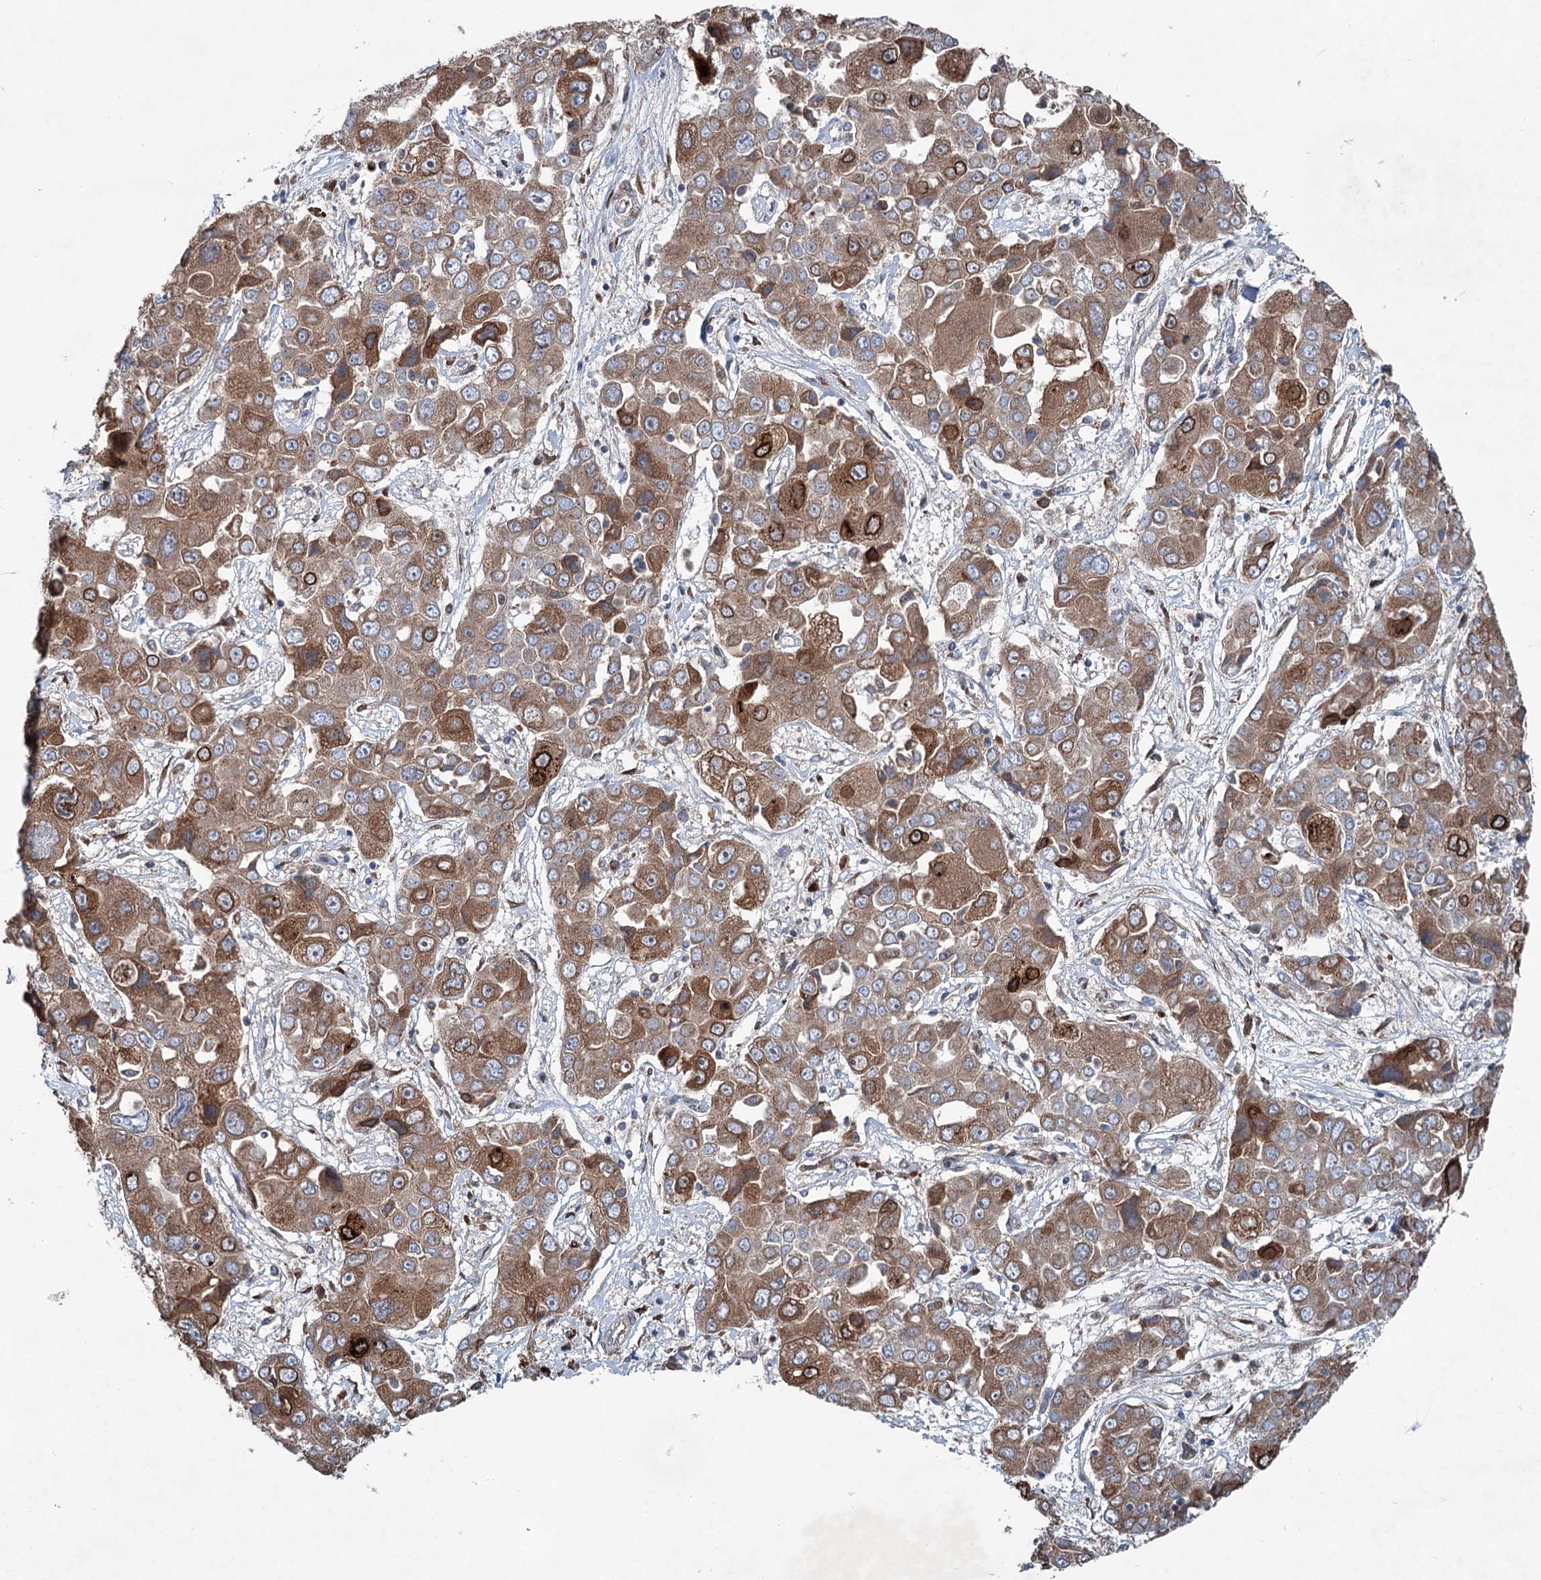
{"staining": {"intensity": "strong", "quantity": ">75%", "location": "cytoplasmic/membranous"}, "tissue": "liver cancer", "cell_type": "Tumor cells", "image_type": "cancer", "snomed": [{"axis": "morphology", "description": "Cholangiocarcinoma"}, {"axis": "topography", "description": "Liver"}], "caption": "A photomicrograph of human liver cholangiocarcinoma stained for a protein reveals strong cytoplasmic/membranous brown staining in tumor cells.", "gene": "CALCOCO1", "patient": {"sex": "male", "age": 67}}